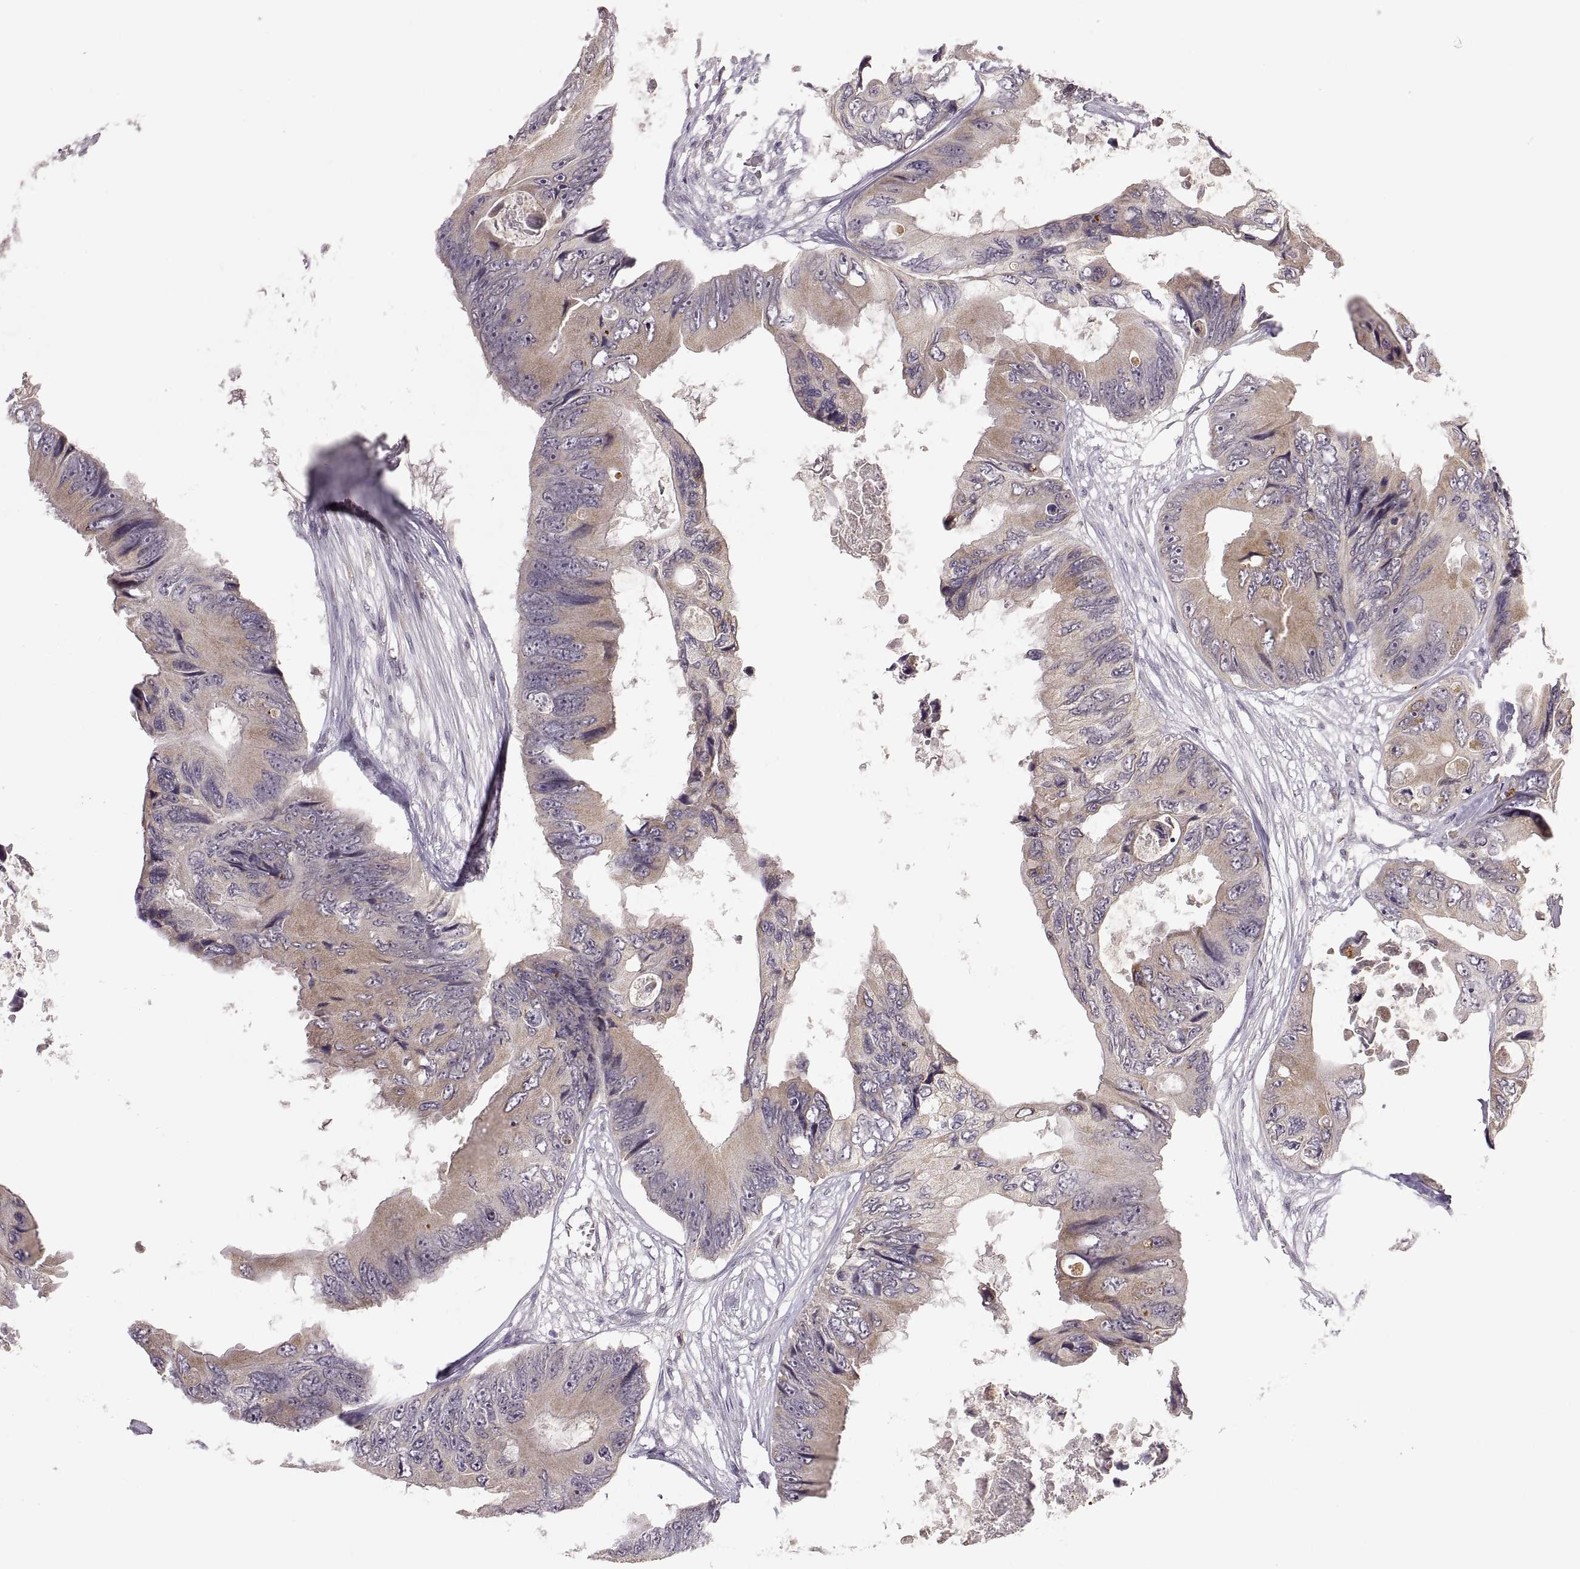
{"staining": {"intensity": "weak", "quantity": "25%-75%", "location": "cytoplasmic/membranous"}, "tissue": "colorectal cancer", "cell_type": "Tumor cells", "image_type": "cancer", "snomed": [{"axis": "morphology", "description": "Adenocarcinoma, NOS"}, {"axis": "topography", "description": "Rectum"}], "caption": "A photomicrograph showing weak cytoplasmic/membranous expression in approximately 25%-75% of tumor cells in adenocarcinoma (colorectal), as visualized by brown immunohistochemical staining.", "gene": "HMGCR", "patient": {"sex": "male", "age": 63}}